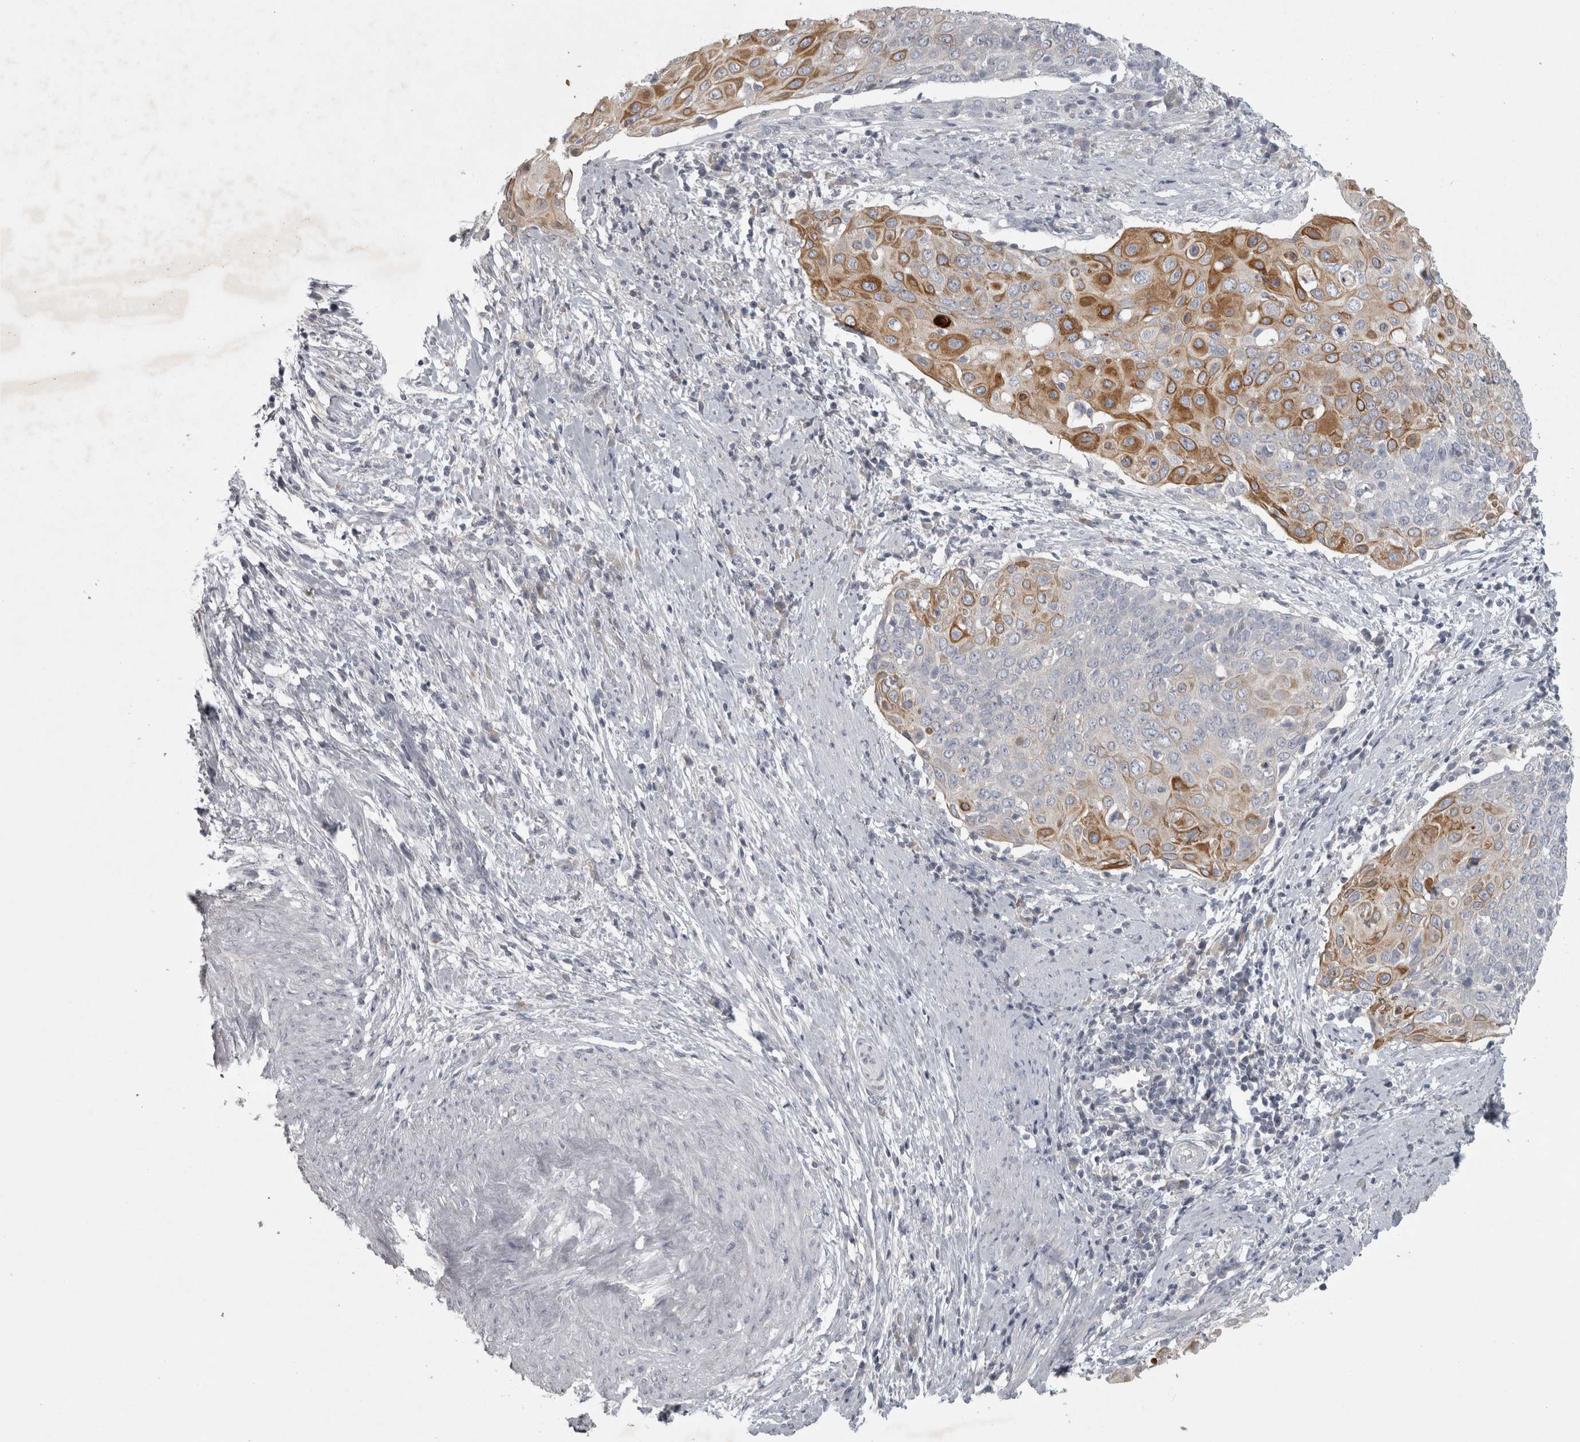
{"staining": {"intensity": "moderate", "quantity": "<25%", "location": "cytoplasmic/membranous"}, "tissue": "cervical cancer", "cell_type": "Tumor cells", "image_type": "cancer", "snomed": [{"axis": "morphology", "description": "Squamous cell carcinoma, NOS"}, {"axis": "topography", "description": "Cervix"}], "caption": "Tumor cells show moderate cytoplasmic/membranous positivity in about <25% of cells in squamous cell carcinoma (cervical).", "gene": "ENPP7", "patient": {"sex": "female", "age": 39}}